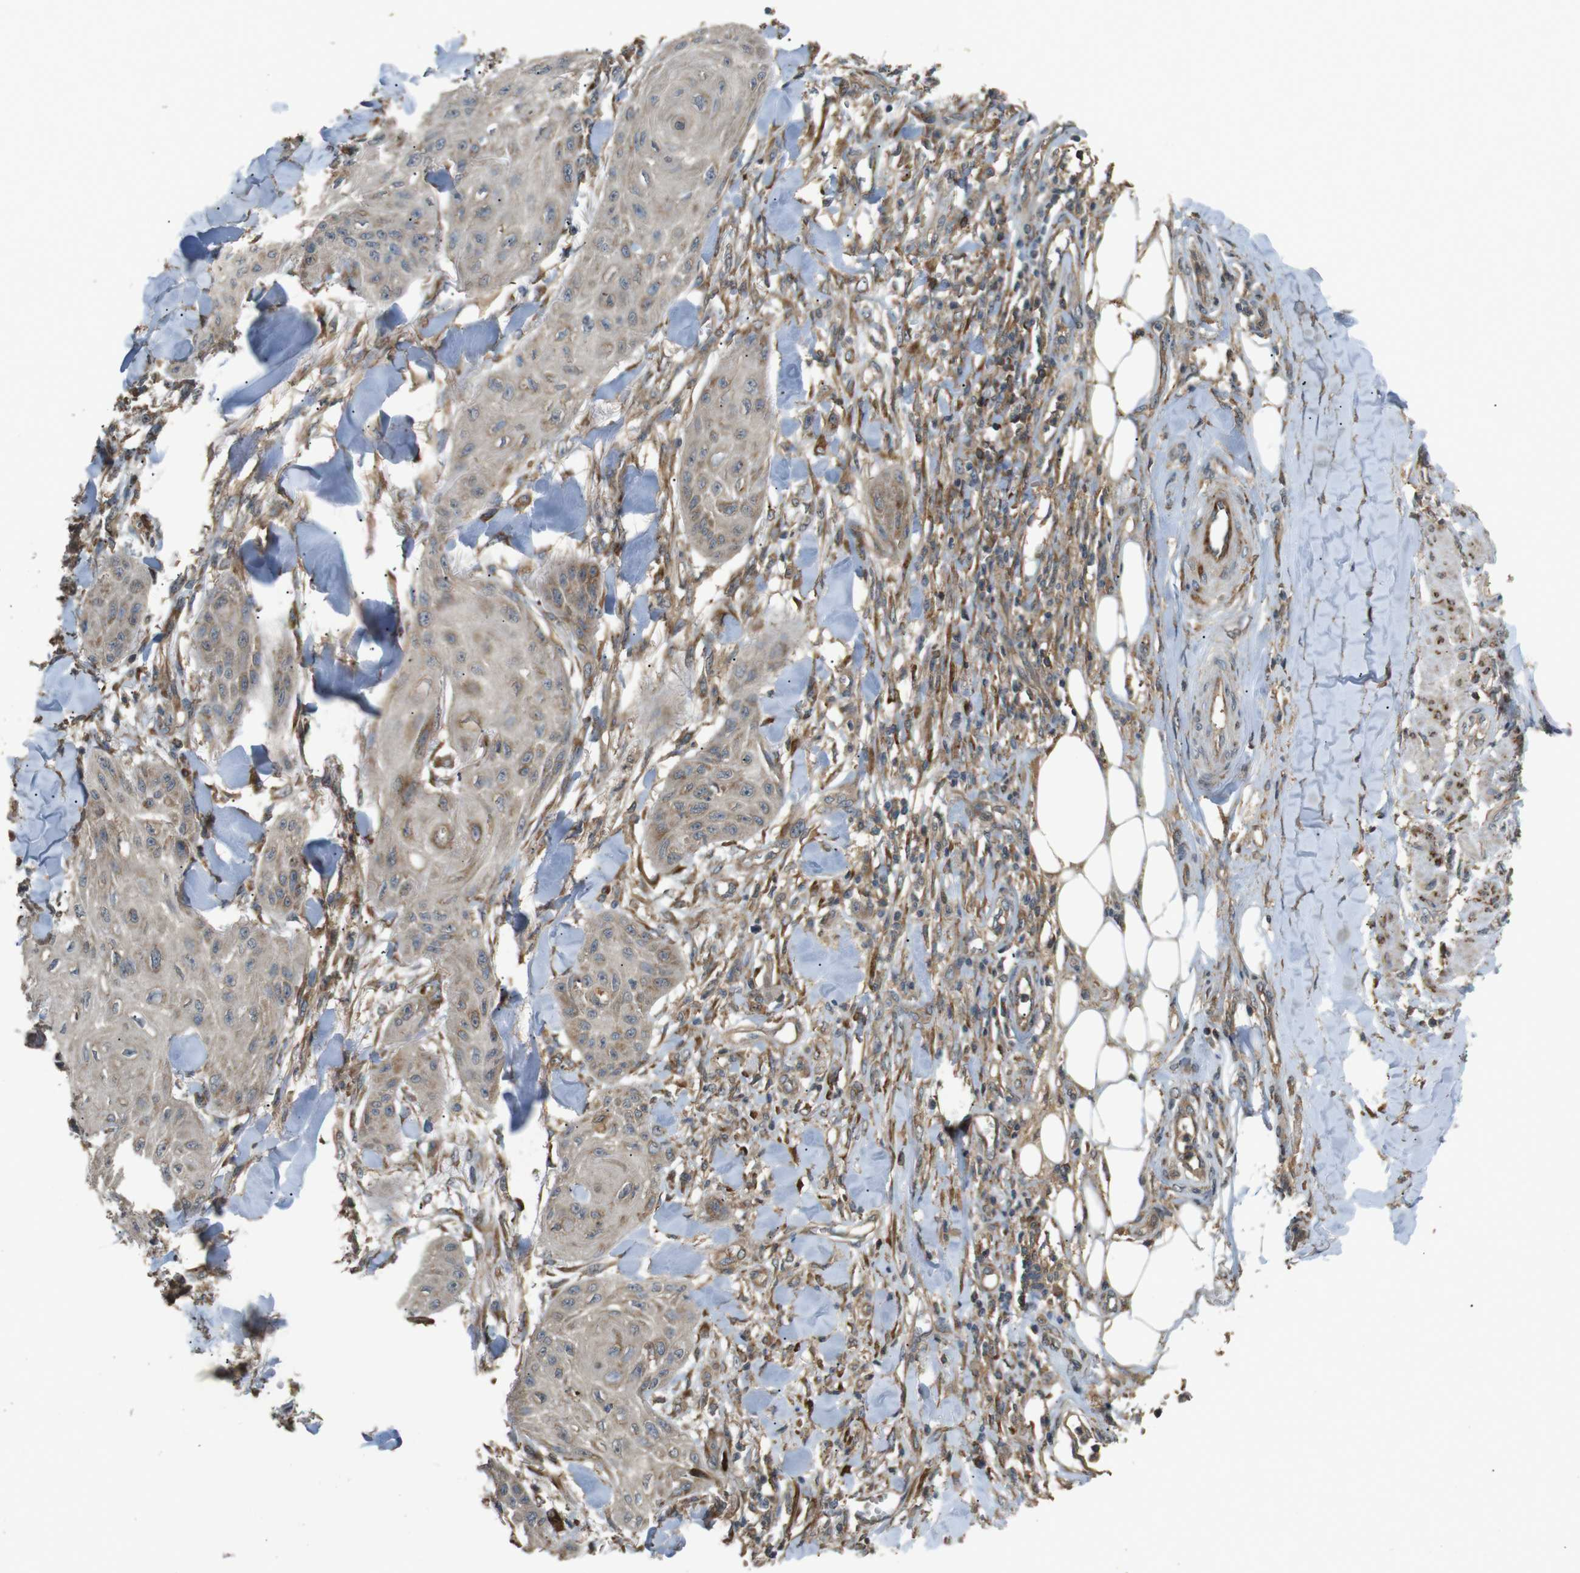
{"staining": {"intensity": "moderate", "quantity": ">75%", "location": "cytoplasmic/membranous"}, "tissue": "skin cancer", "cell_type": "Tumor cells", "image_type": "cancer", "snomed": [{"axis": "morphology", "description": "Squamous cell carcinoma, NOS"}, {"axis": "topography", "description": "Skin"}], "caption": "Skin cancer was stained to show a protein in brown. There is medium levels of moderate cytoplasmic/membranous positivity in about >75% of tumor cells.", "gene": "ARHGAP24", "patient": {"sex": "male", "age": 74}}